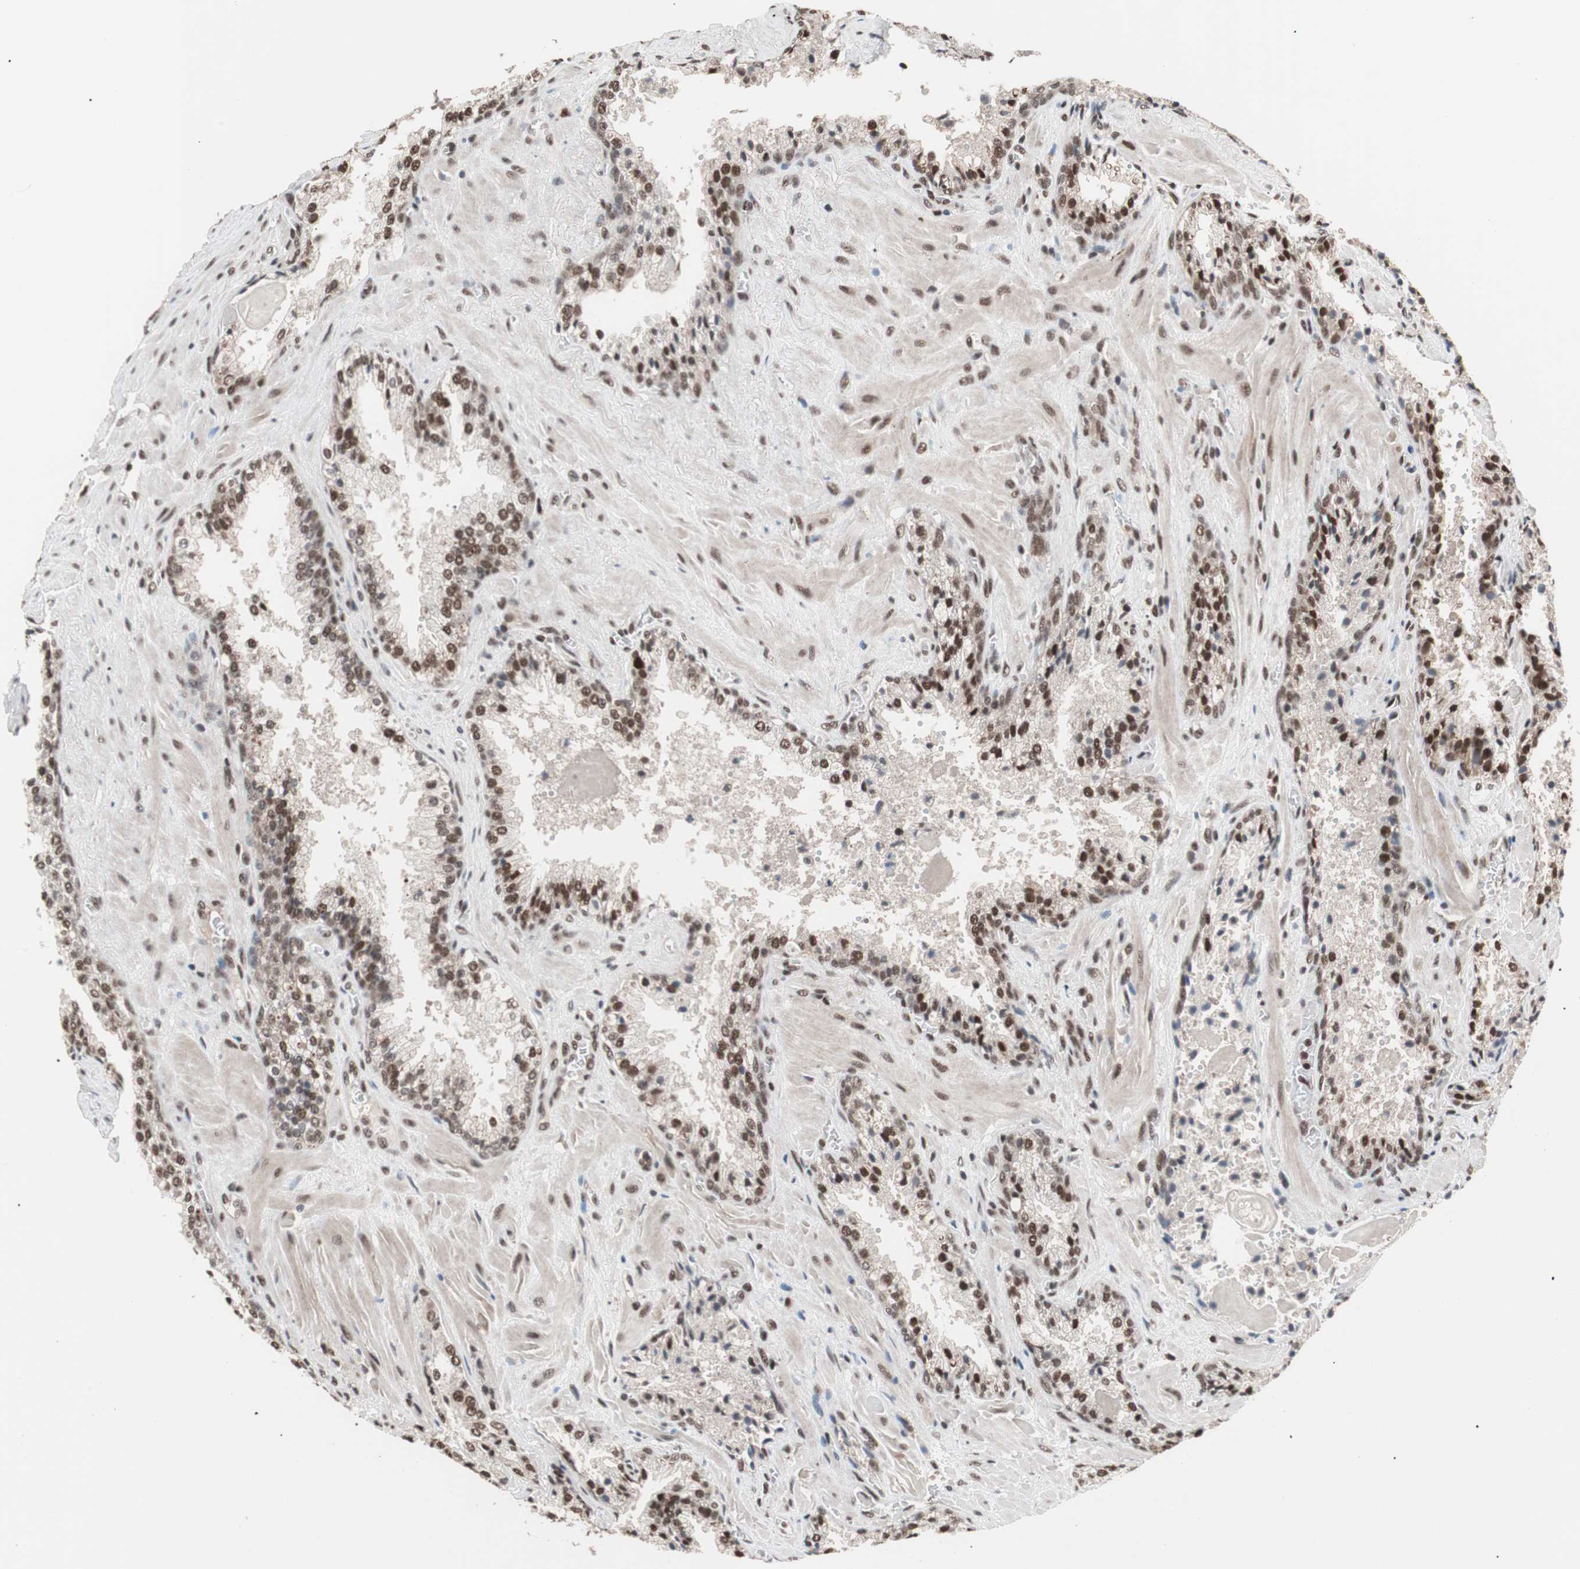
{"staining": {"intensity": "strong", "quantity": ">75%", "location": "nuclear"}, "tissue": "prostate cancer", "cell_type": "Tumor cells", "image_type": "cancer", "snomed": [{"axis": "morphology", "description": "Adenocarcinoma, High grade"}, {"axis": "topography", "description": "Prostate"}], "caption": "The immunohistochemical stain highlights strong nuclear expression in tumor cells of adenocarcinoma (high-grade) (prostate) tissue. Using DAB (brown) and hematoxylin (blue) stains, captured at high magnification using brightfield microscopy.", "gene": "CHAMP1", "patient": {"sex": "male", "age": 58}}